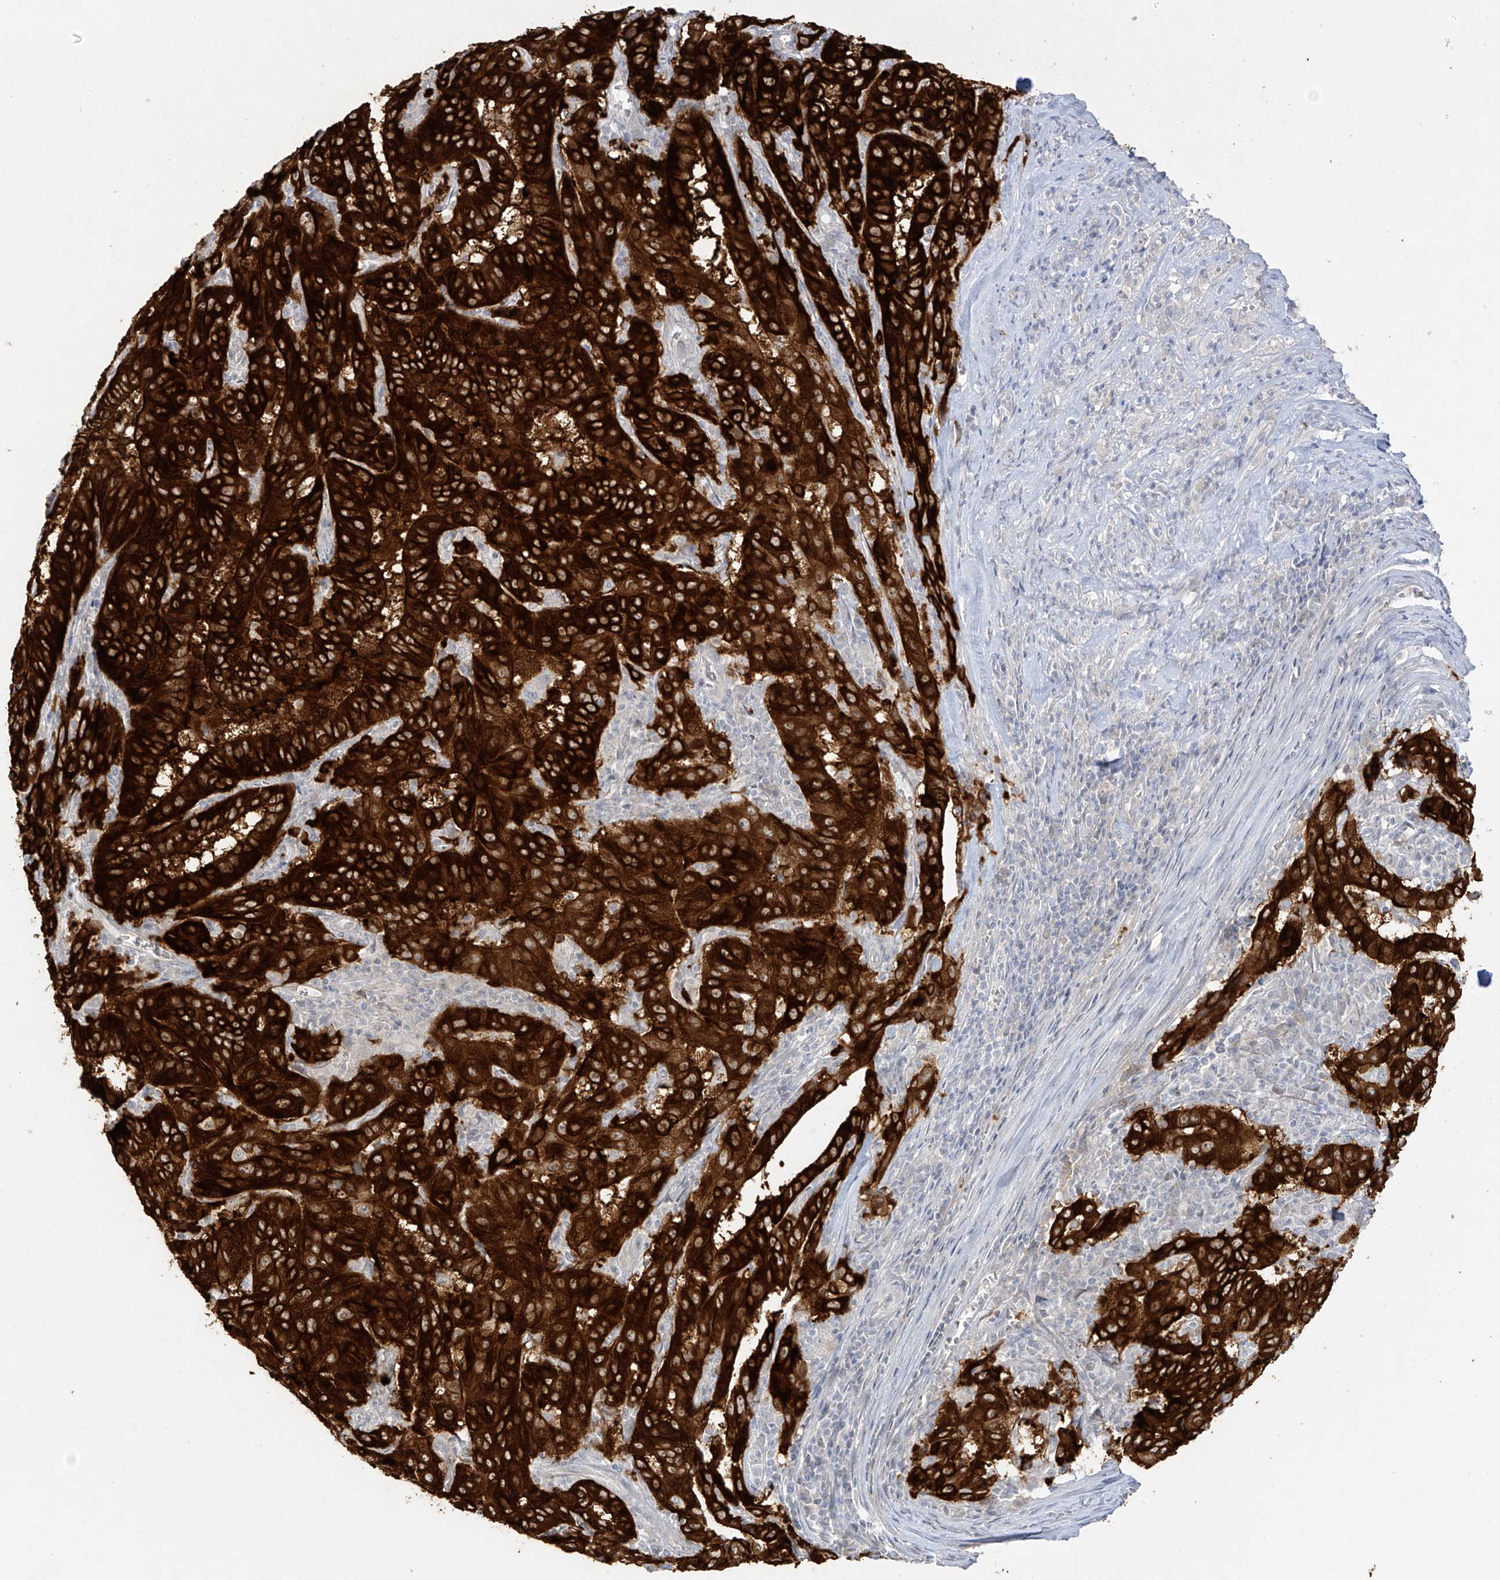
{"staining": {"intensity": "strong", "quantity": ">75%", "location": "cytoplasmic/membranous"}, "tissue": "pancreatic cancer", "cell_type": "Tumor cells", "image_type": "cancer", "snomed": [{"axis": "morphology", "description": "Adenocarcinoma, NOS"}, {"axis": "topography", "description": "Pancreas"}], "caption": "High-power microscopy captured an immunohistochemistry (IHC) micrograph of pancreatic cancer, revealing strong cytoplasmic/membranous expression in approximately >75% of tumor cells.", "gene": "DCDC2", "patient": {"sex": "male", "age": 63}}